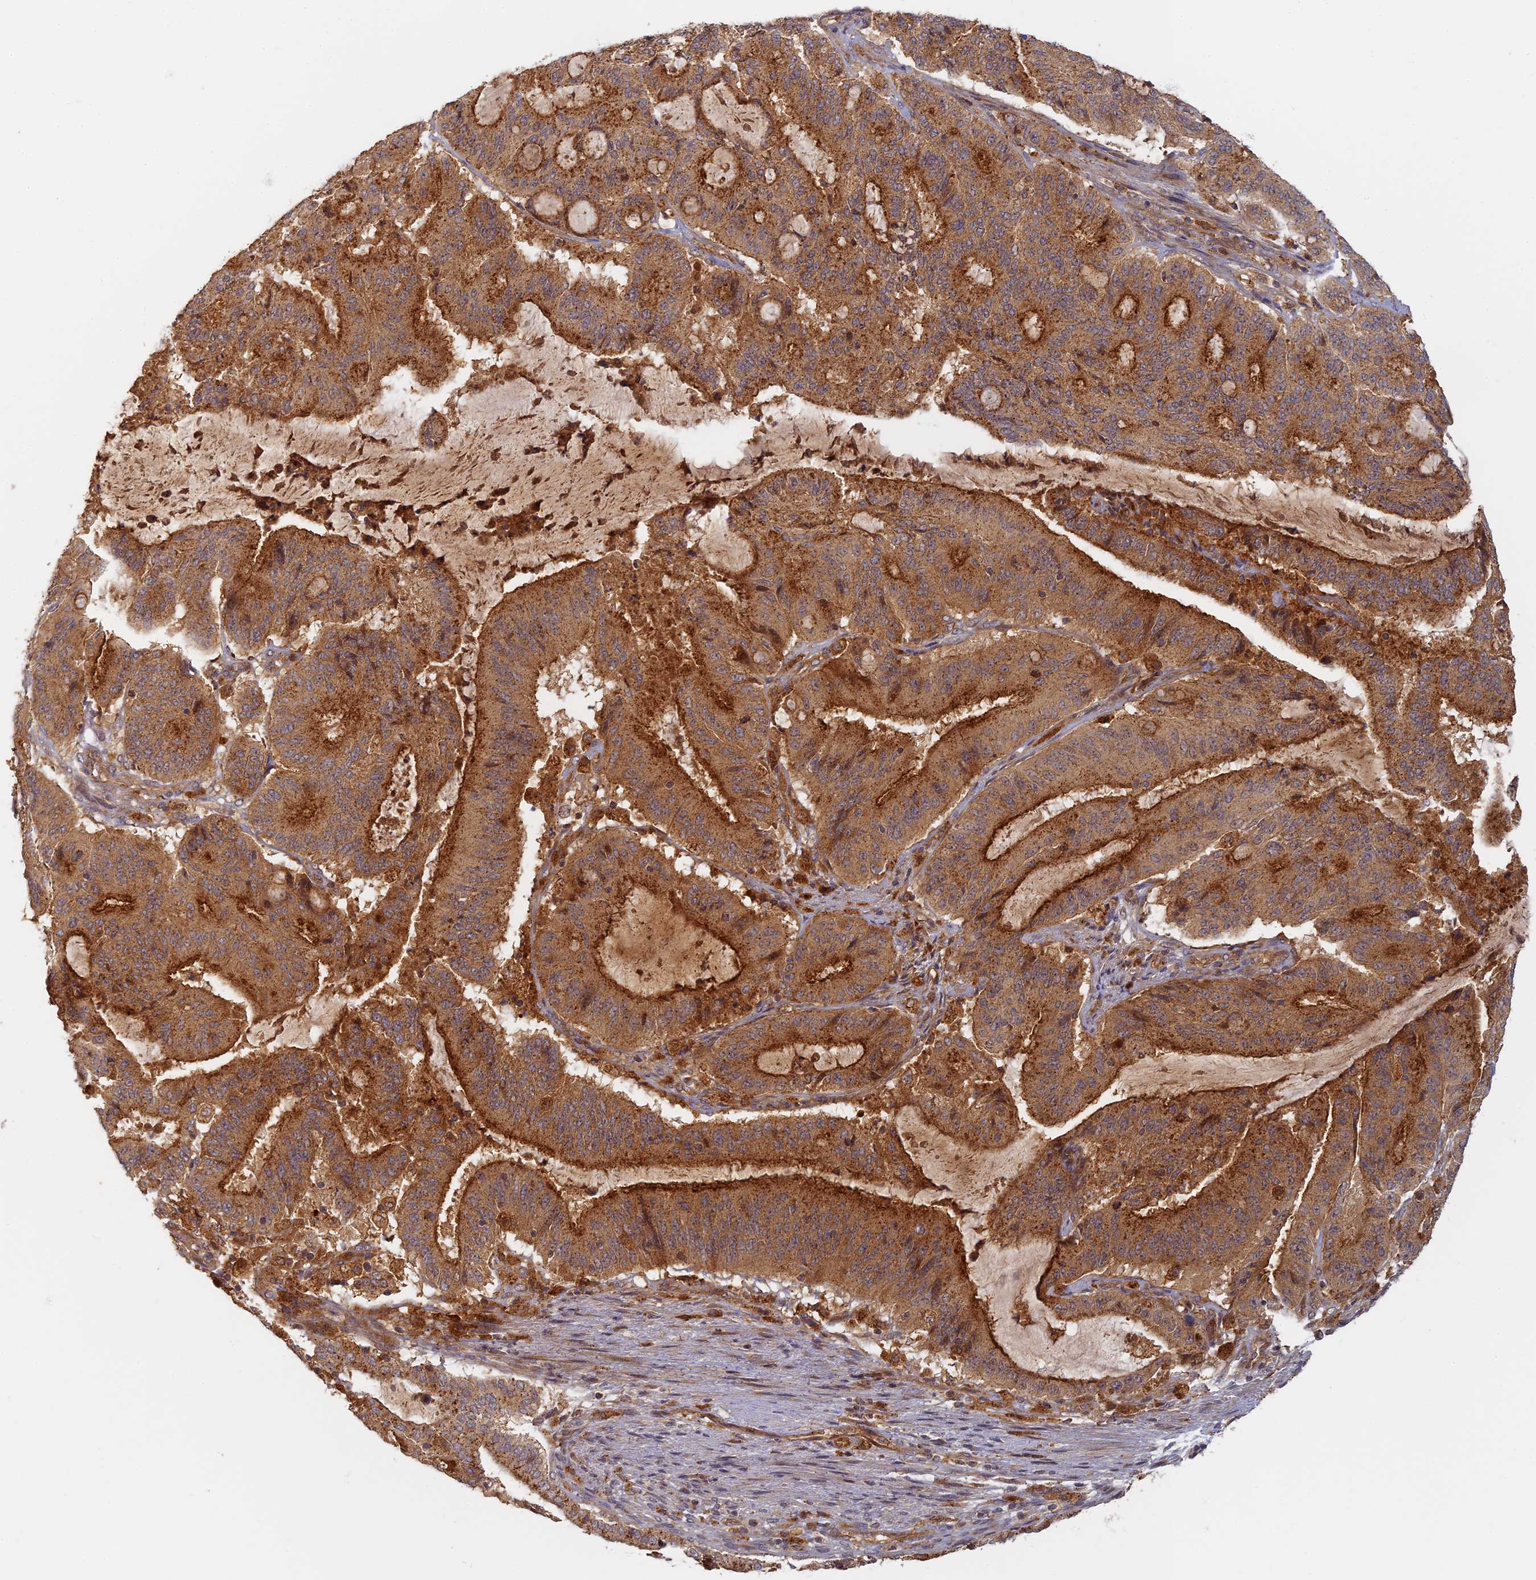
{"staining": {"intensity": "strong", "quantity": ">75%", "location": "cytoplasmic/membranous"}, "tissue": "liver cancer", "cell_type": "Tumor cells", "image_type": "cancer", "snomed": [{"axis": "morphology", "description": "Normal tissue, NOS"}, {"axis": "morphology", "description": "Cholangiocarcinoma"}, {"axis": "topography", "description": "Liver"}, {"axis": "topography", "description": "Peripheral nerve tissue"}], "caption": "Brown immunohistochemical staining in liver cancer exhibits strong cytoplasmic/membranous positivity in approximately >75% of tumor cells.", "gene": "INO80D", "patient": {"sex": "female", "age": 73}}